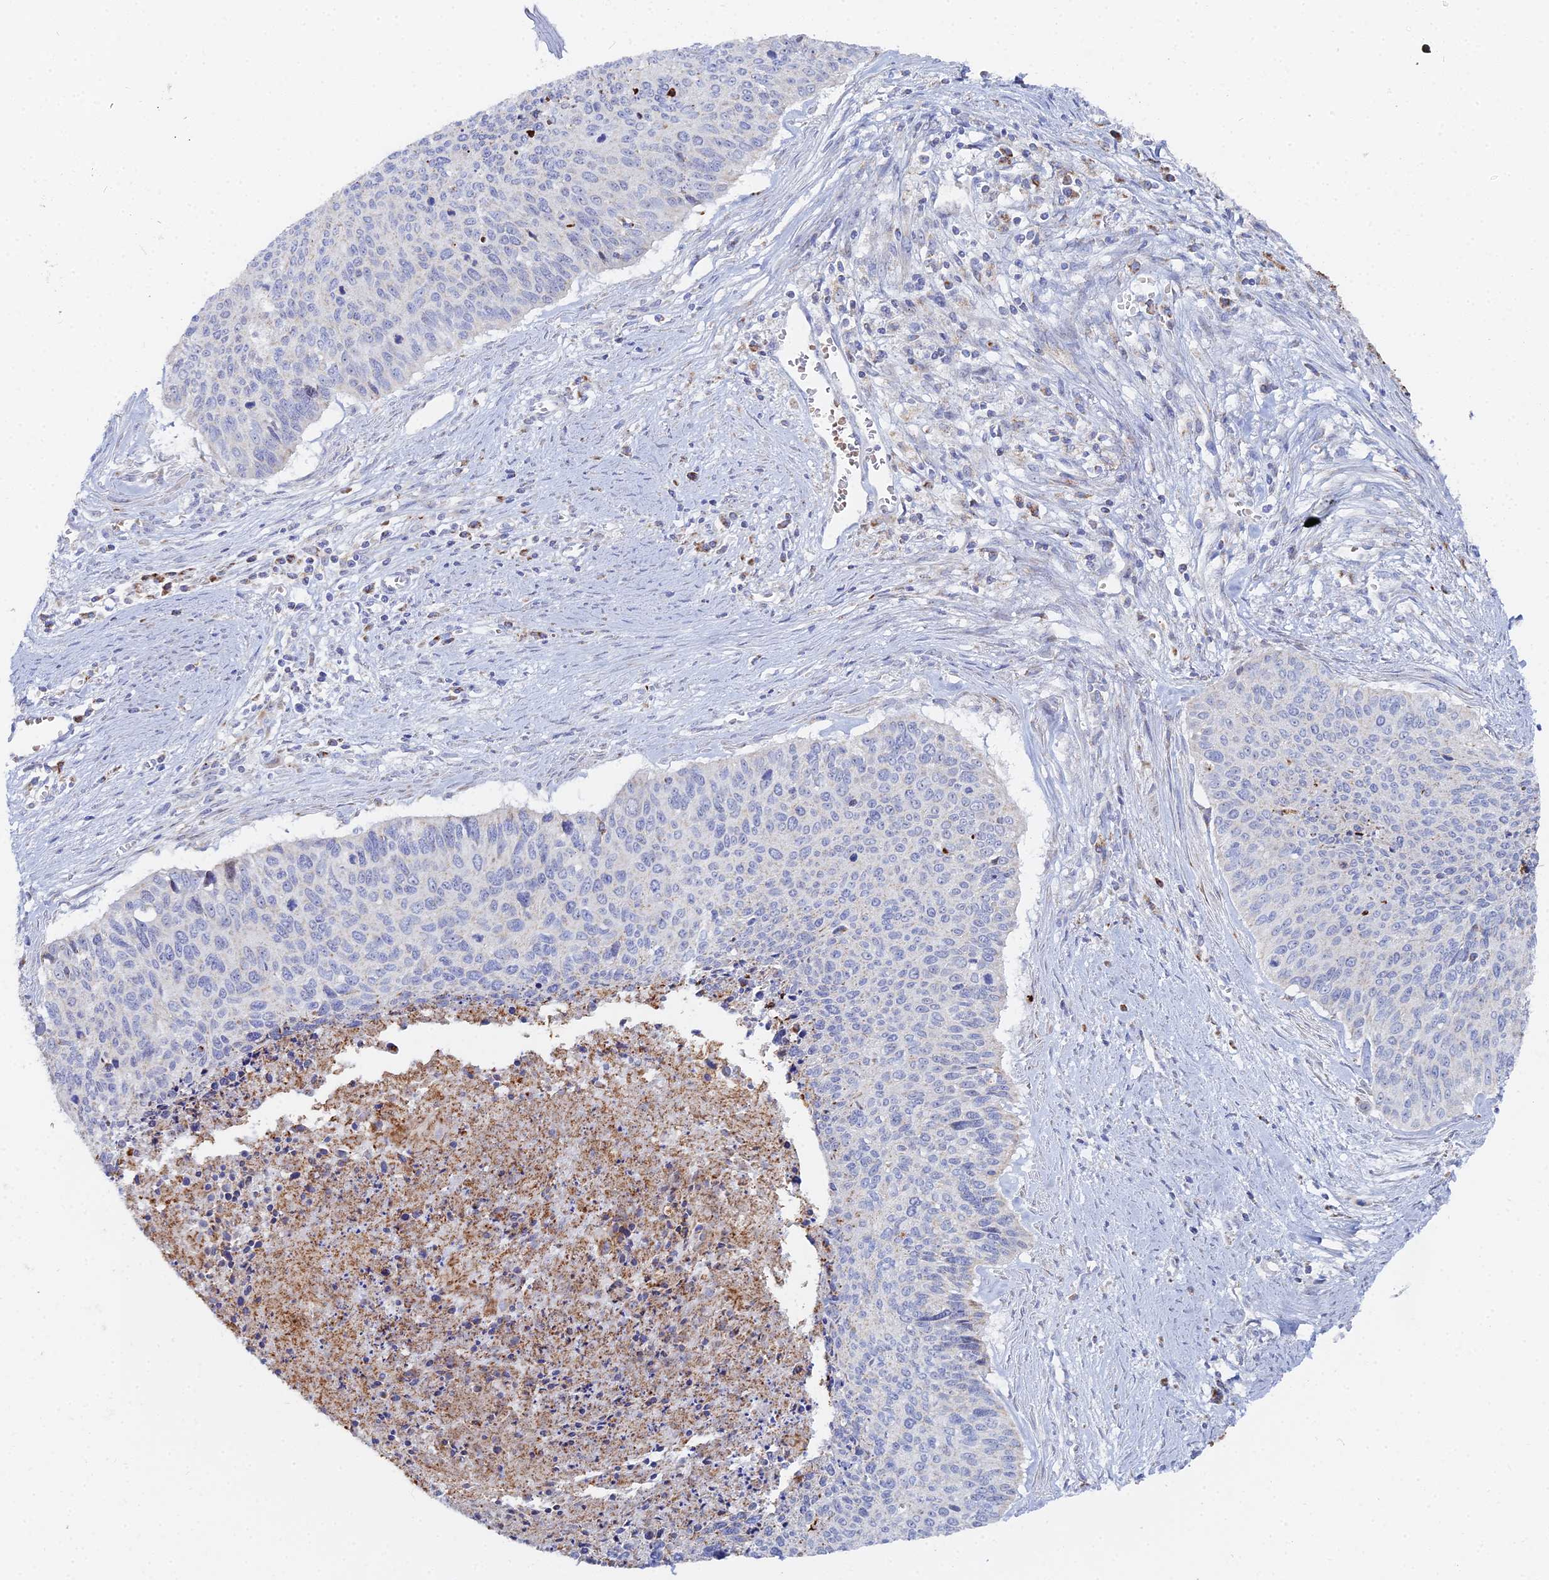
{"staining": {"intensity": "negative", "quantity": "none", "location": "none"}, "tissue": "cervical cancer", "cell_type": "Tumor cells", "image_type": "cancer", "snomed": [{"axis": "morphology", "description": "Squamous cell carcinoma, NOS"}, {"axis": "topography", "description": "Cervix"}], "caption": "An image of cervical squamous cell carcinoma stained for a protein reveals no brown staining in tumor cells. (DAB (3,3'-diaminobenzidine) immunohistochemistry (IHC) with hematoxylin counter stain).", "gene": "MPC1", "patient": {"sex": "female", "age": 55}}